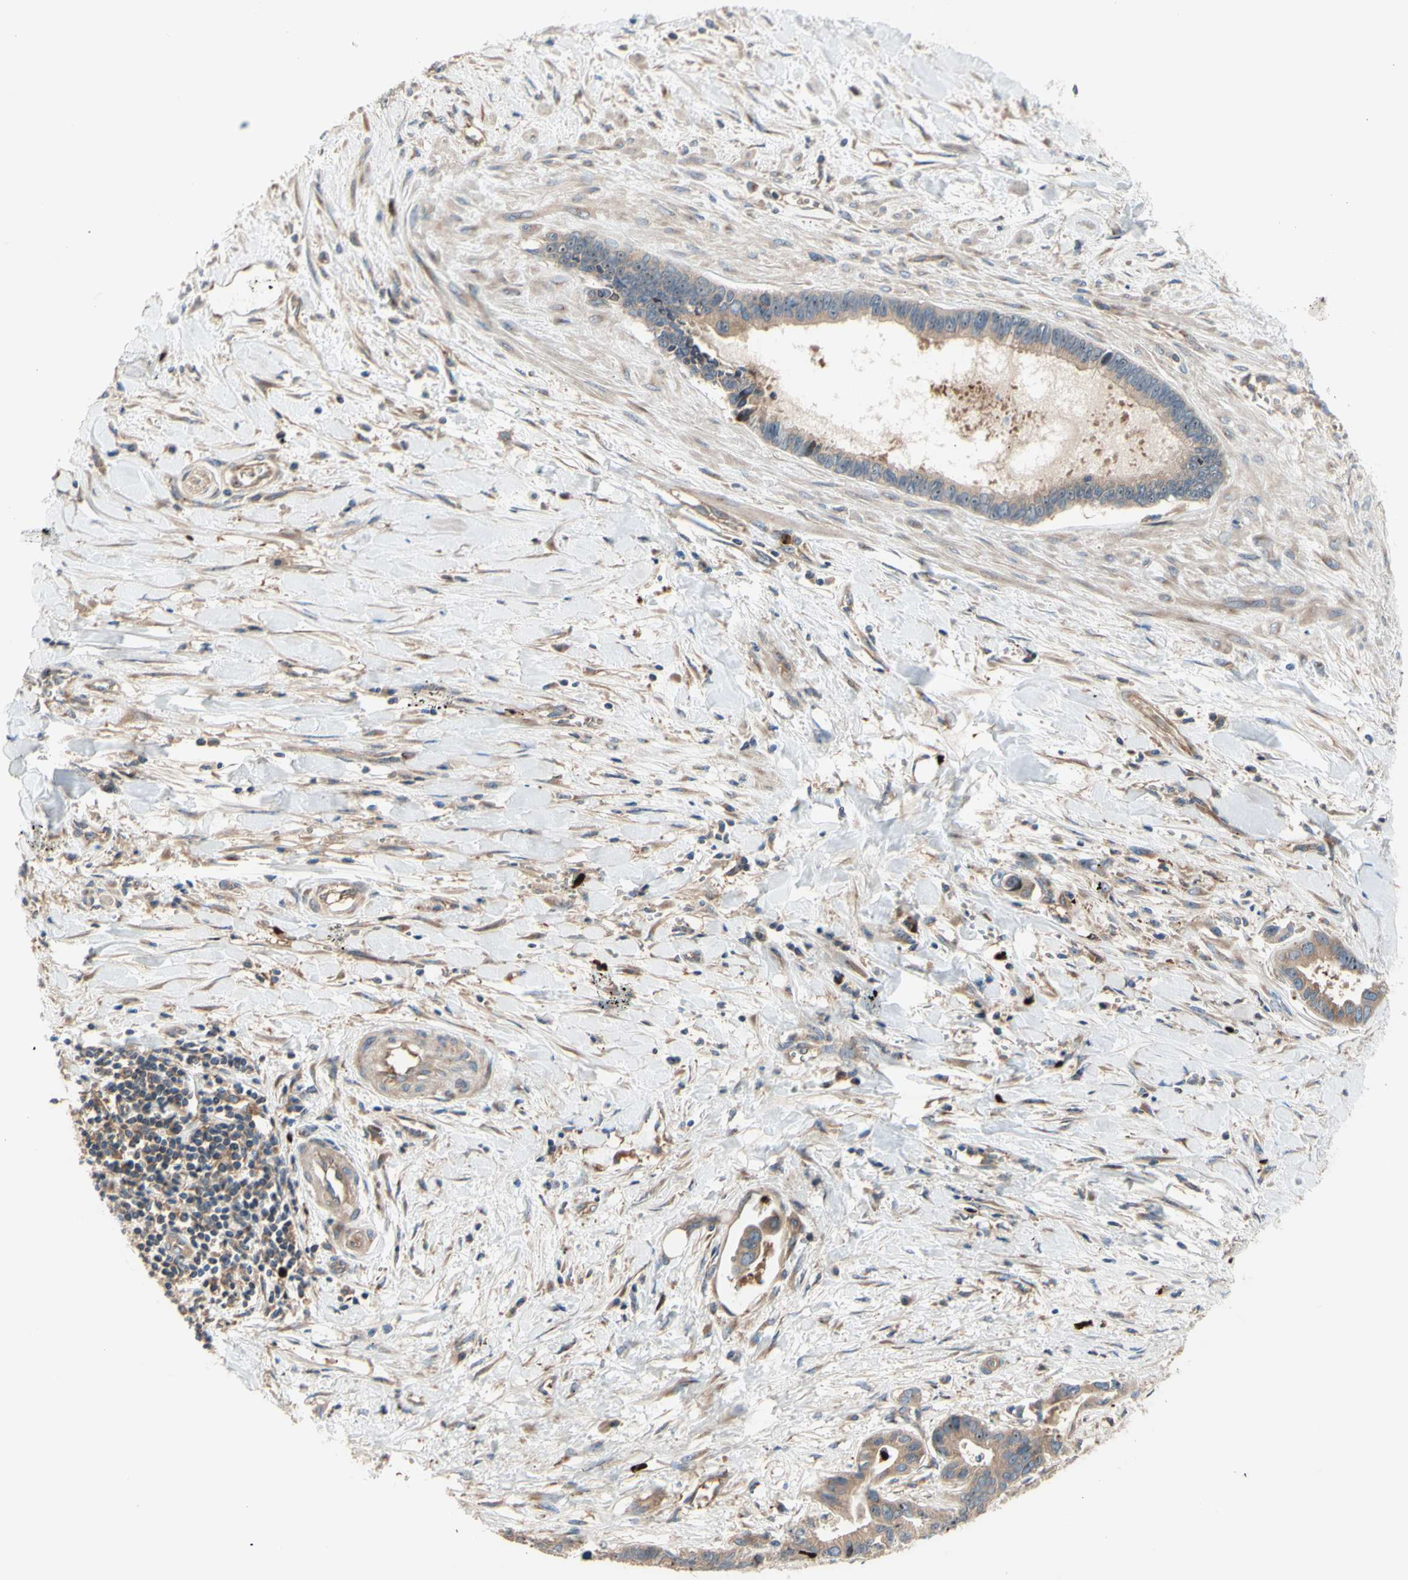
{"staining": {"intensity": "weak", "quantity": ">75%", "location": "cytoplasmic/membranous"}, "tissue": "liver cancer", "cell_type": "Tumor cells", "image_type": "cancer", "snomed": [{"axis": "morphology", "description": "Cholangiocarcinoma"}, {"axis": "topography", "description": "Liver"}], "caption": "Immunohistochemical staining of cholangiocarcinoma (liver) reveals low levels of weak cytoplasmic/membranous positivity in approximately >75% of tumor cells. (brown staining indicates protein expression, while blue staining denotes nuclei).", "gene": "USP9X", "patient": {"sex": "female", "age": 65}}